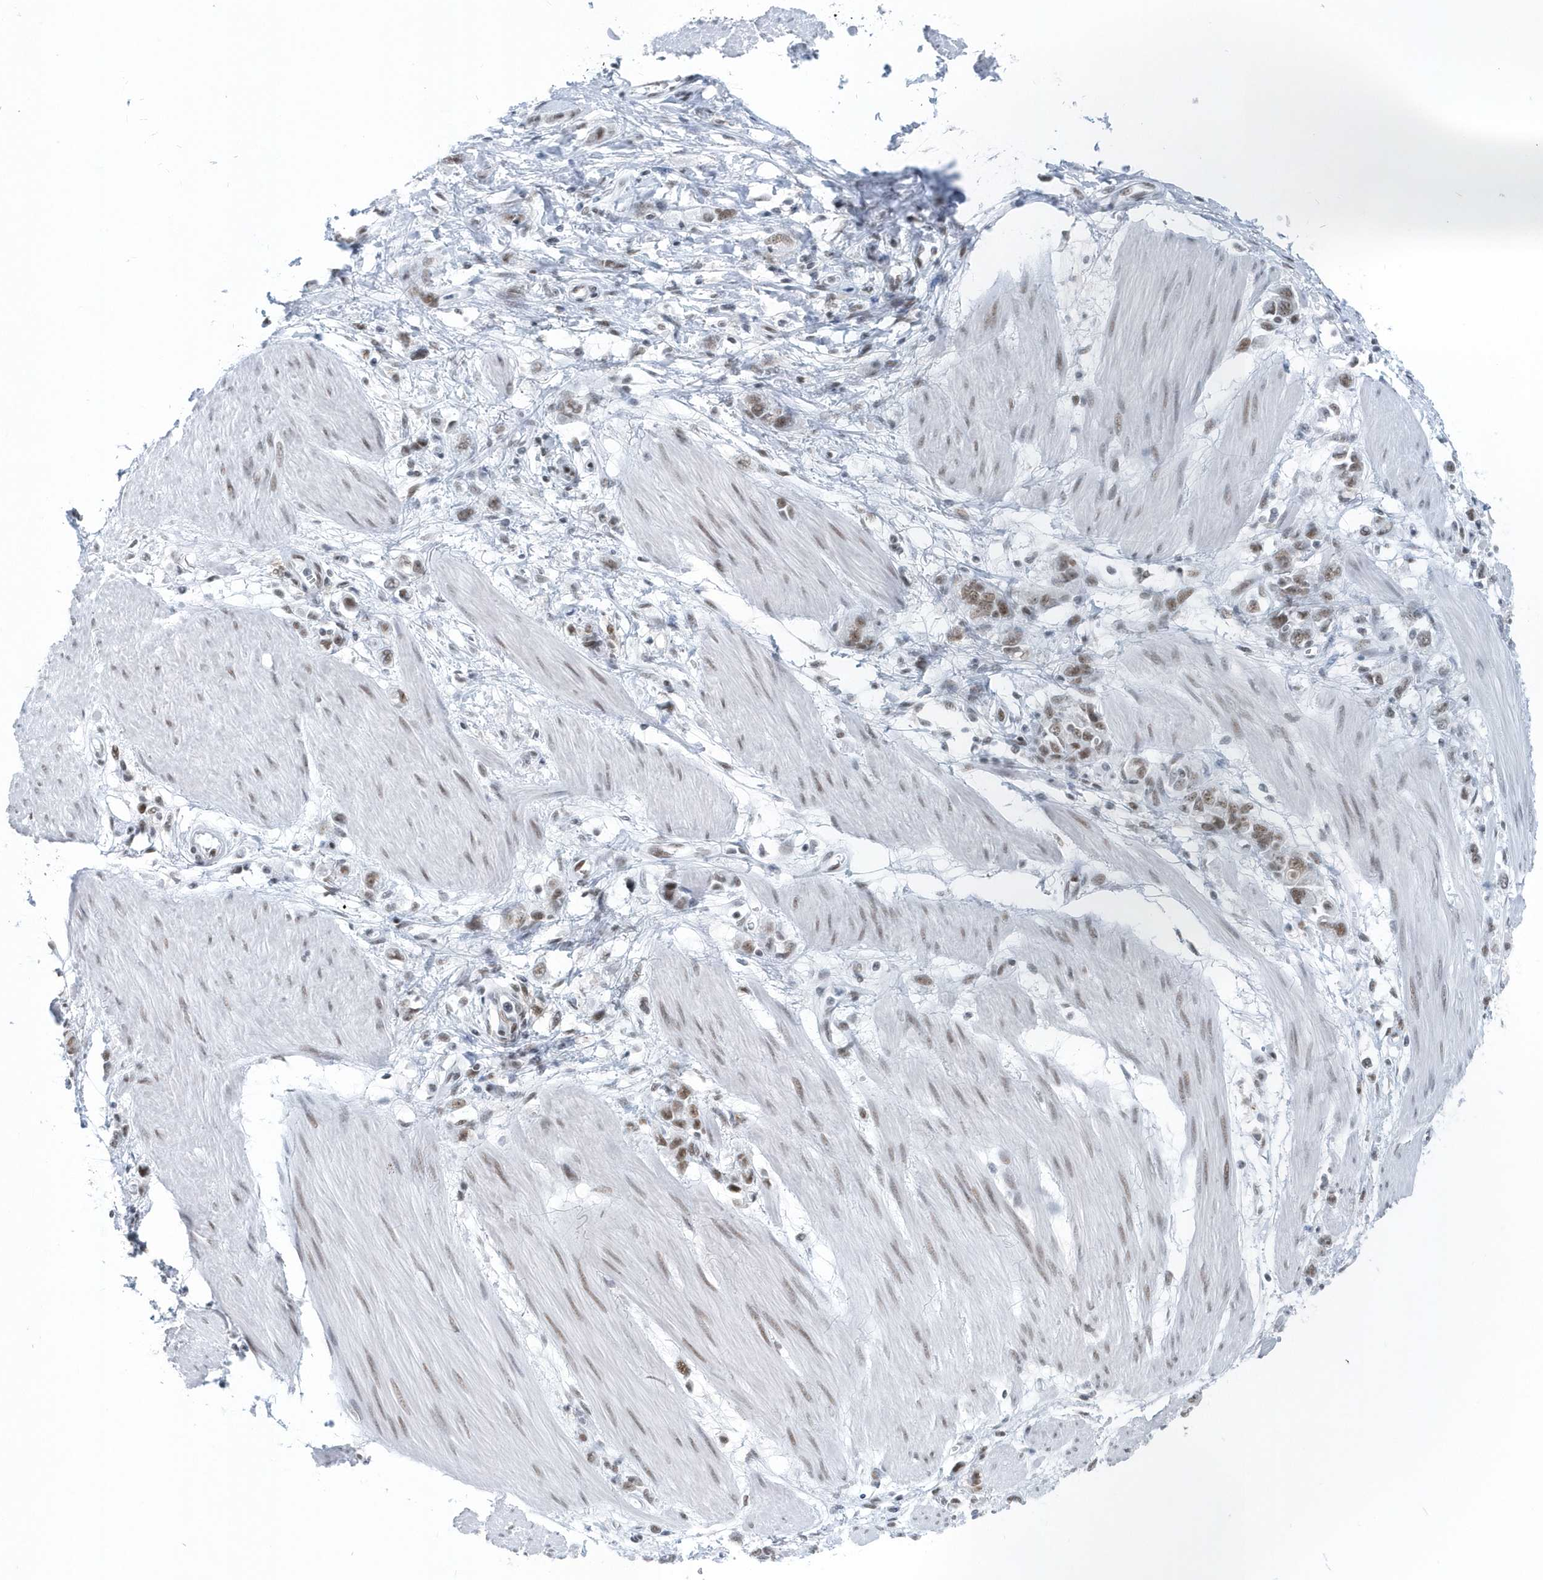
{"staining": {"intensity": "moderate", "quantity": "25%-75%", "location": "nuclear"}, "tissue": "stomach cancer", "cell_type": "Tumor cells", "image_type": "cancer", "snomed": [{"axis": "morphology", "description": "Adenocarcinoma, NOS"}, {"axis": "topography", "description": "Stomach"}], "caption": "This photomicrograph demonstrates IHC staining of adenocarcinoma (stomach), with medium moderate nuclear staining in about 25%-75% of tumor cells.", "gene": "FIP1L1", "patient": {"sex": "female", "age": 76}}